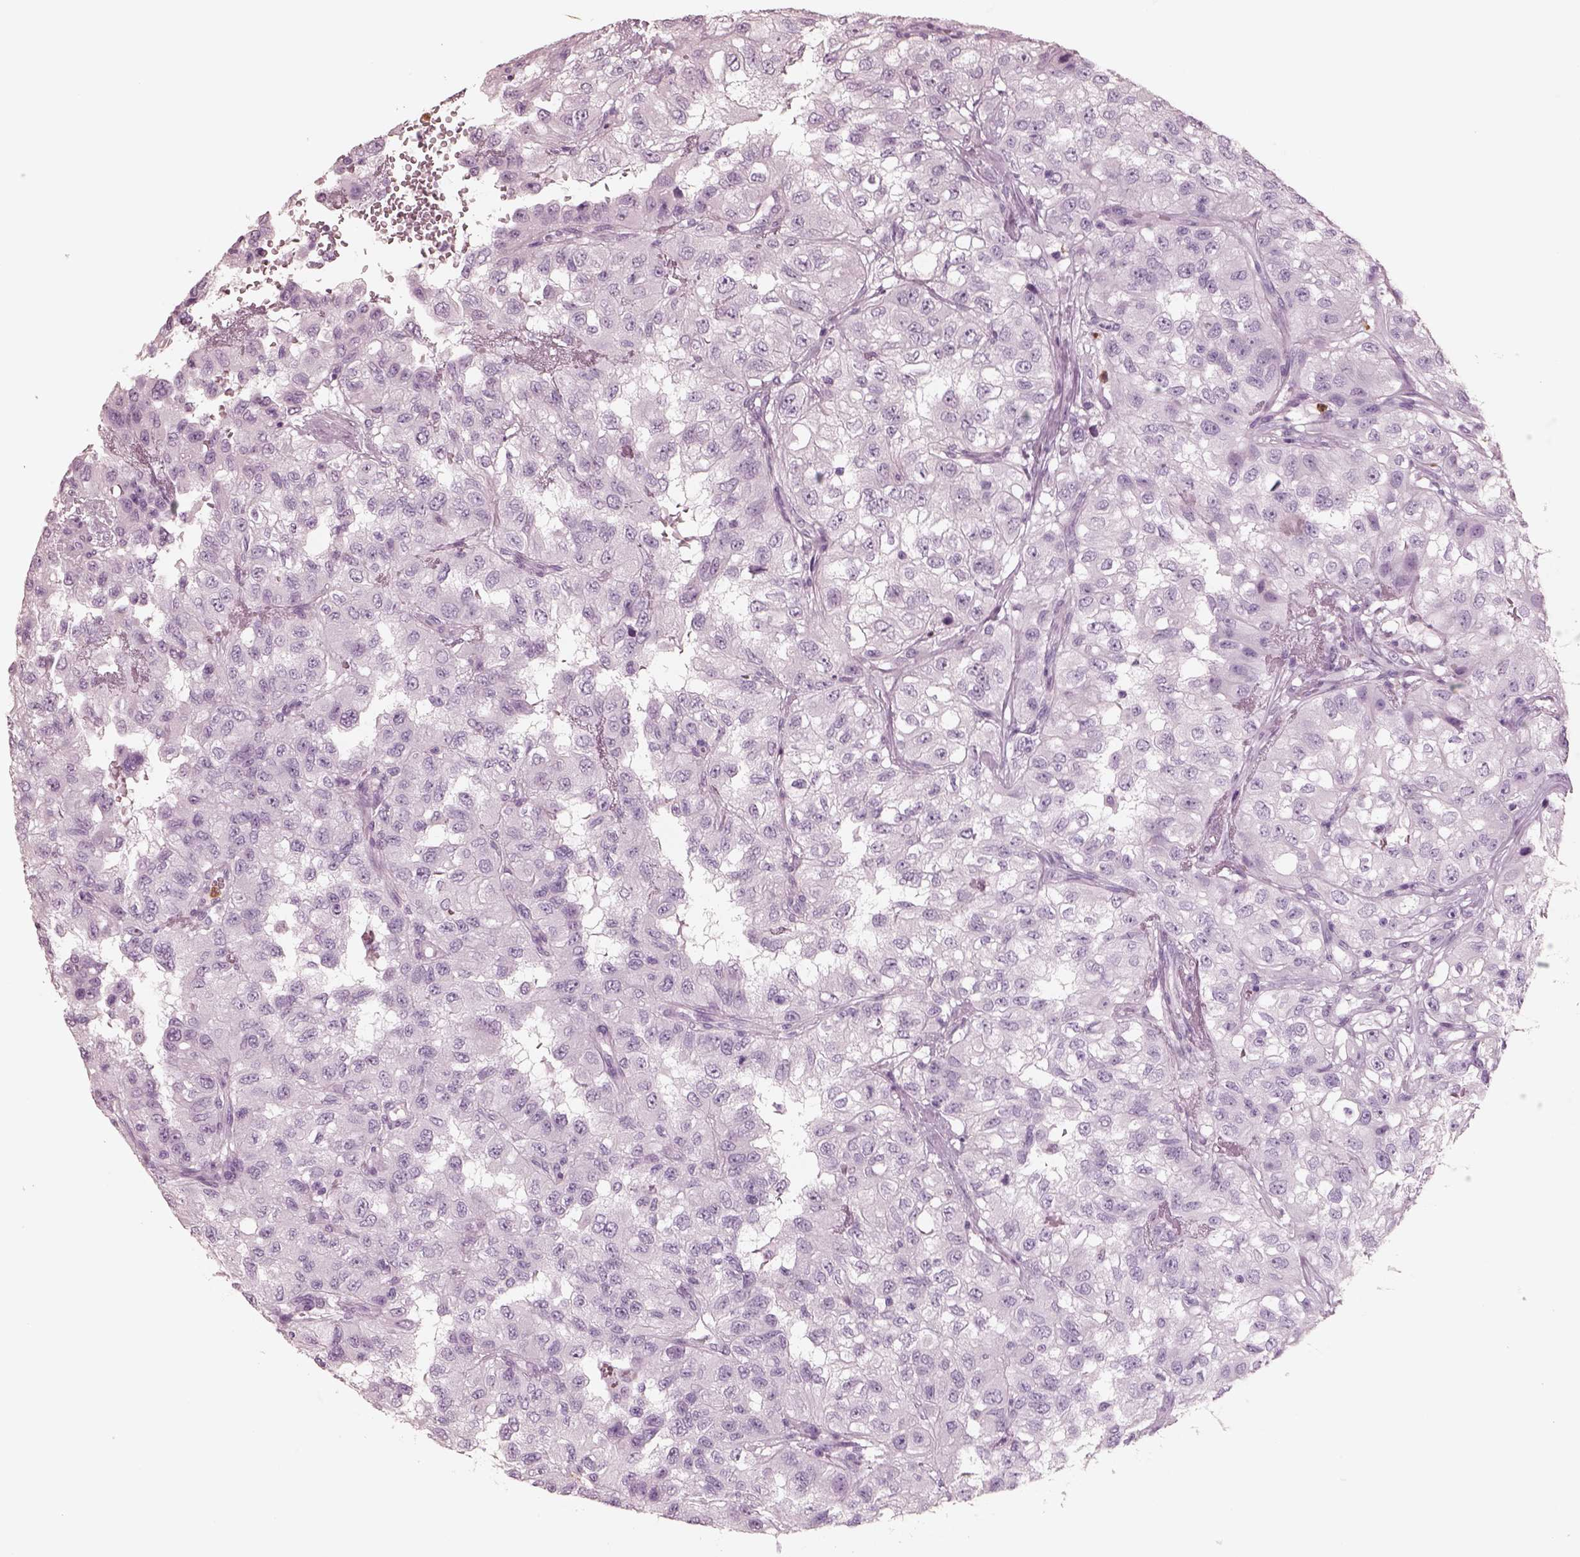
{"staining": {"intensity": "negative", "quantity": "none", "location": "none"}, "tissue": "renal cancer", "cell_type": "Tumor cells", "image_type": "cancer", "snomed": [{"axis": "morphology", "description": "Adenocarcinoma, NOS"}, {"axis": "topography", "description": "Kidney"}], "caption": "A micrograph of adenocarcinoma (renal) stained for a protein reveals no brown staining in tumor cells.", "gene": "ELANE", "patient": {"sex": "male", "age": 64}}